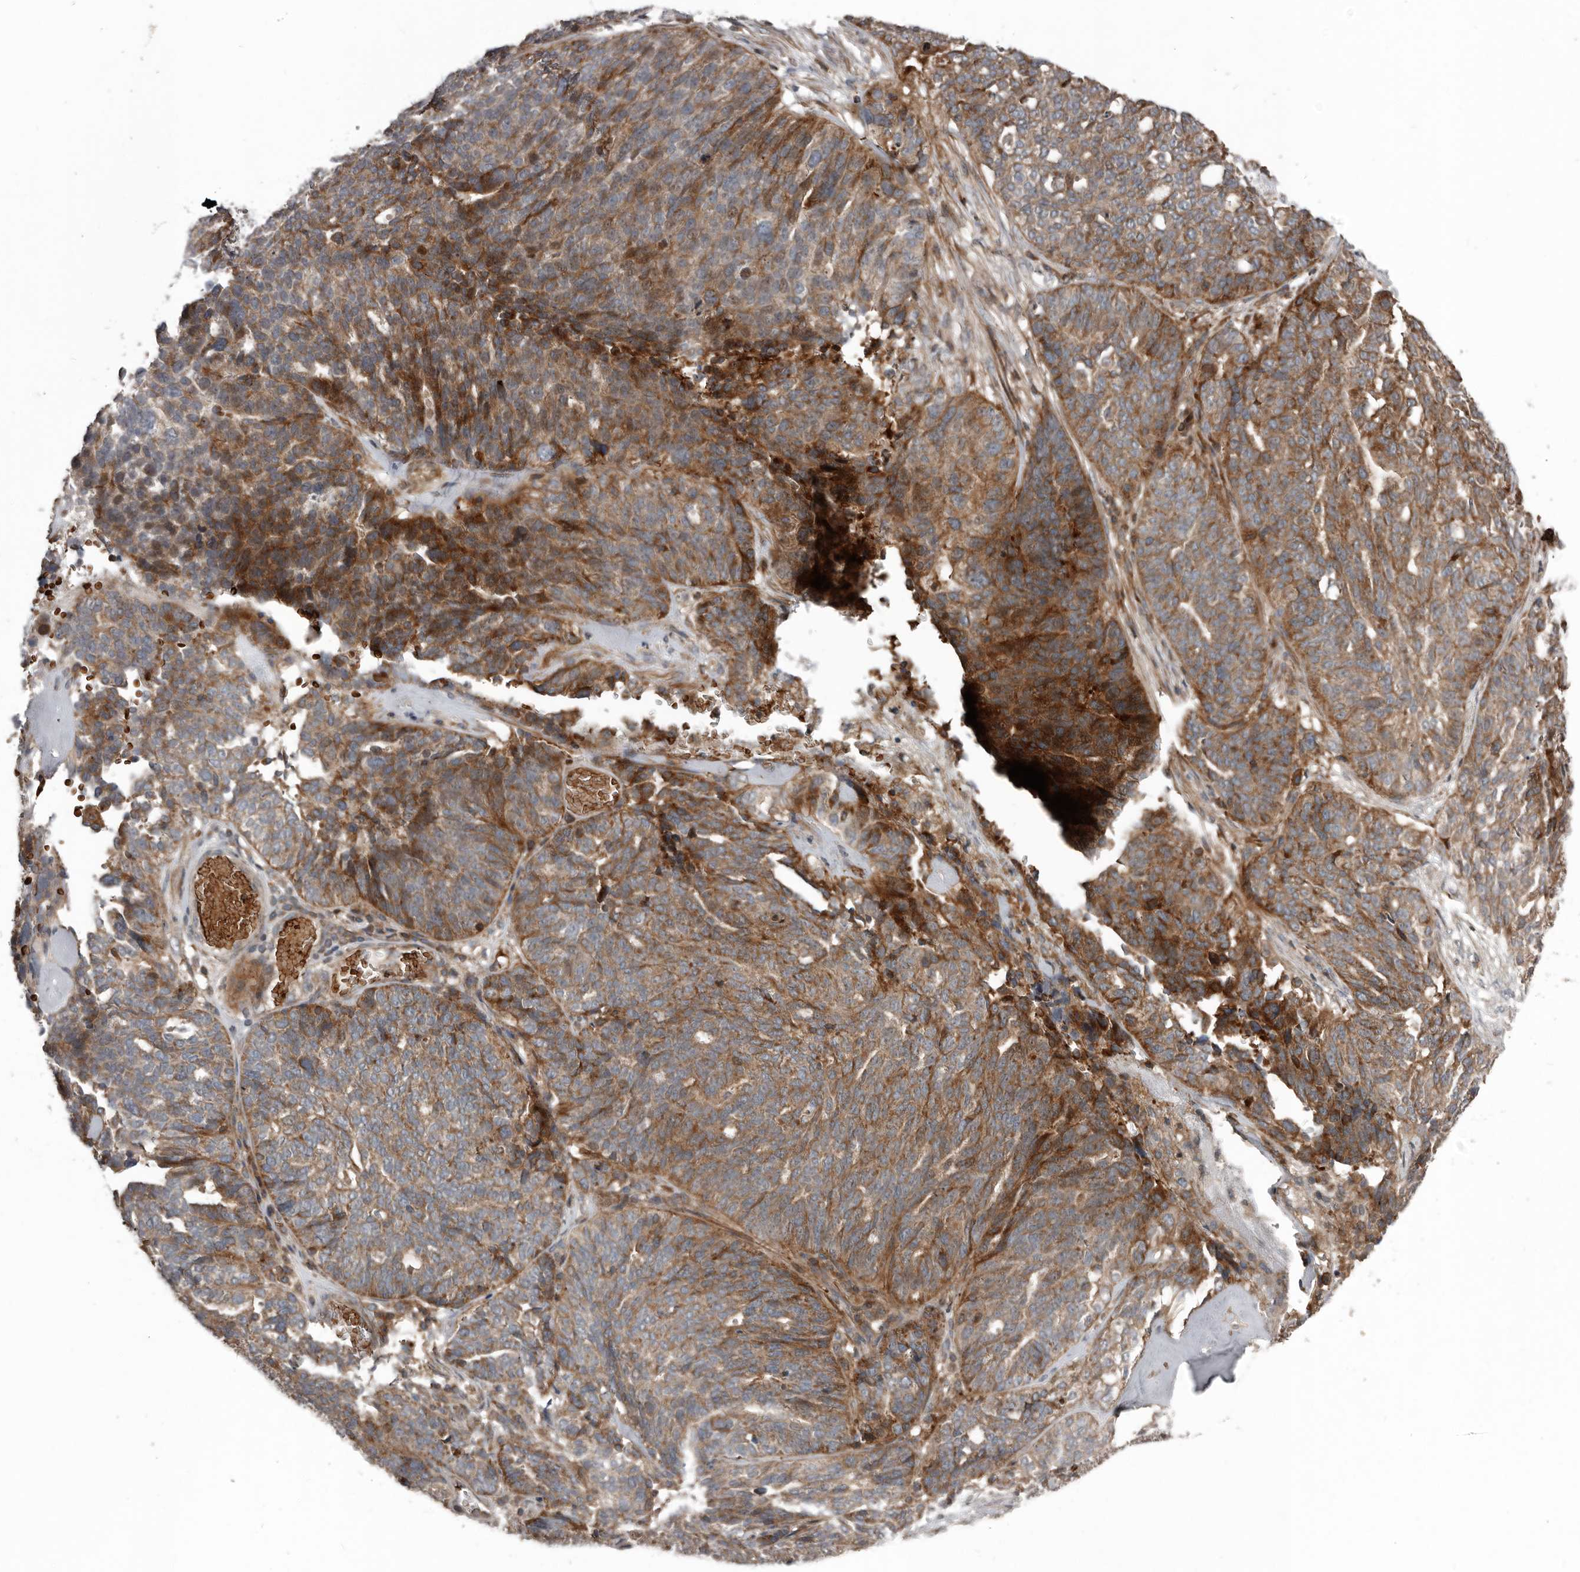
{"staining": {"intensity": "strong", "quantity": ">75%", "location": "cytoplasmic/membranous"}, "tissue": "ovarian cancer", "cell_type": "Tumor cells", "image_type": "cancer", "snomed": [{"axis": "morphology", "description": "Cystadenocarcinoma, serous, NOS"}, {"axis": "topography", "description": "Ovary"}], "caption": "Immunohistochemistry staining of ovarian cancer, which reveals high levels of strong cytoplasmic/membranous expression in about >75% of tumor cells indicating strong cytoplasmic/membranous protein positivity. The staining was performed using DAB (3,3'-diaminobenzidine) (brown) for protein detection and nuclei were counterstained in hematoxylin (blue).", "gene": "FBXO31", "patient": {"sex": "female", "age": 59}}